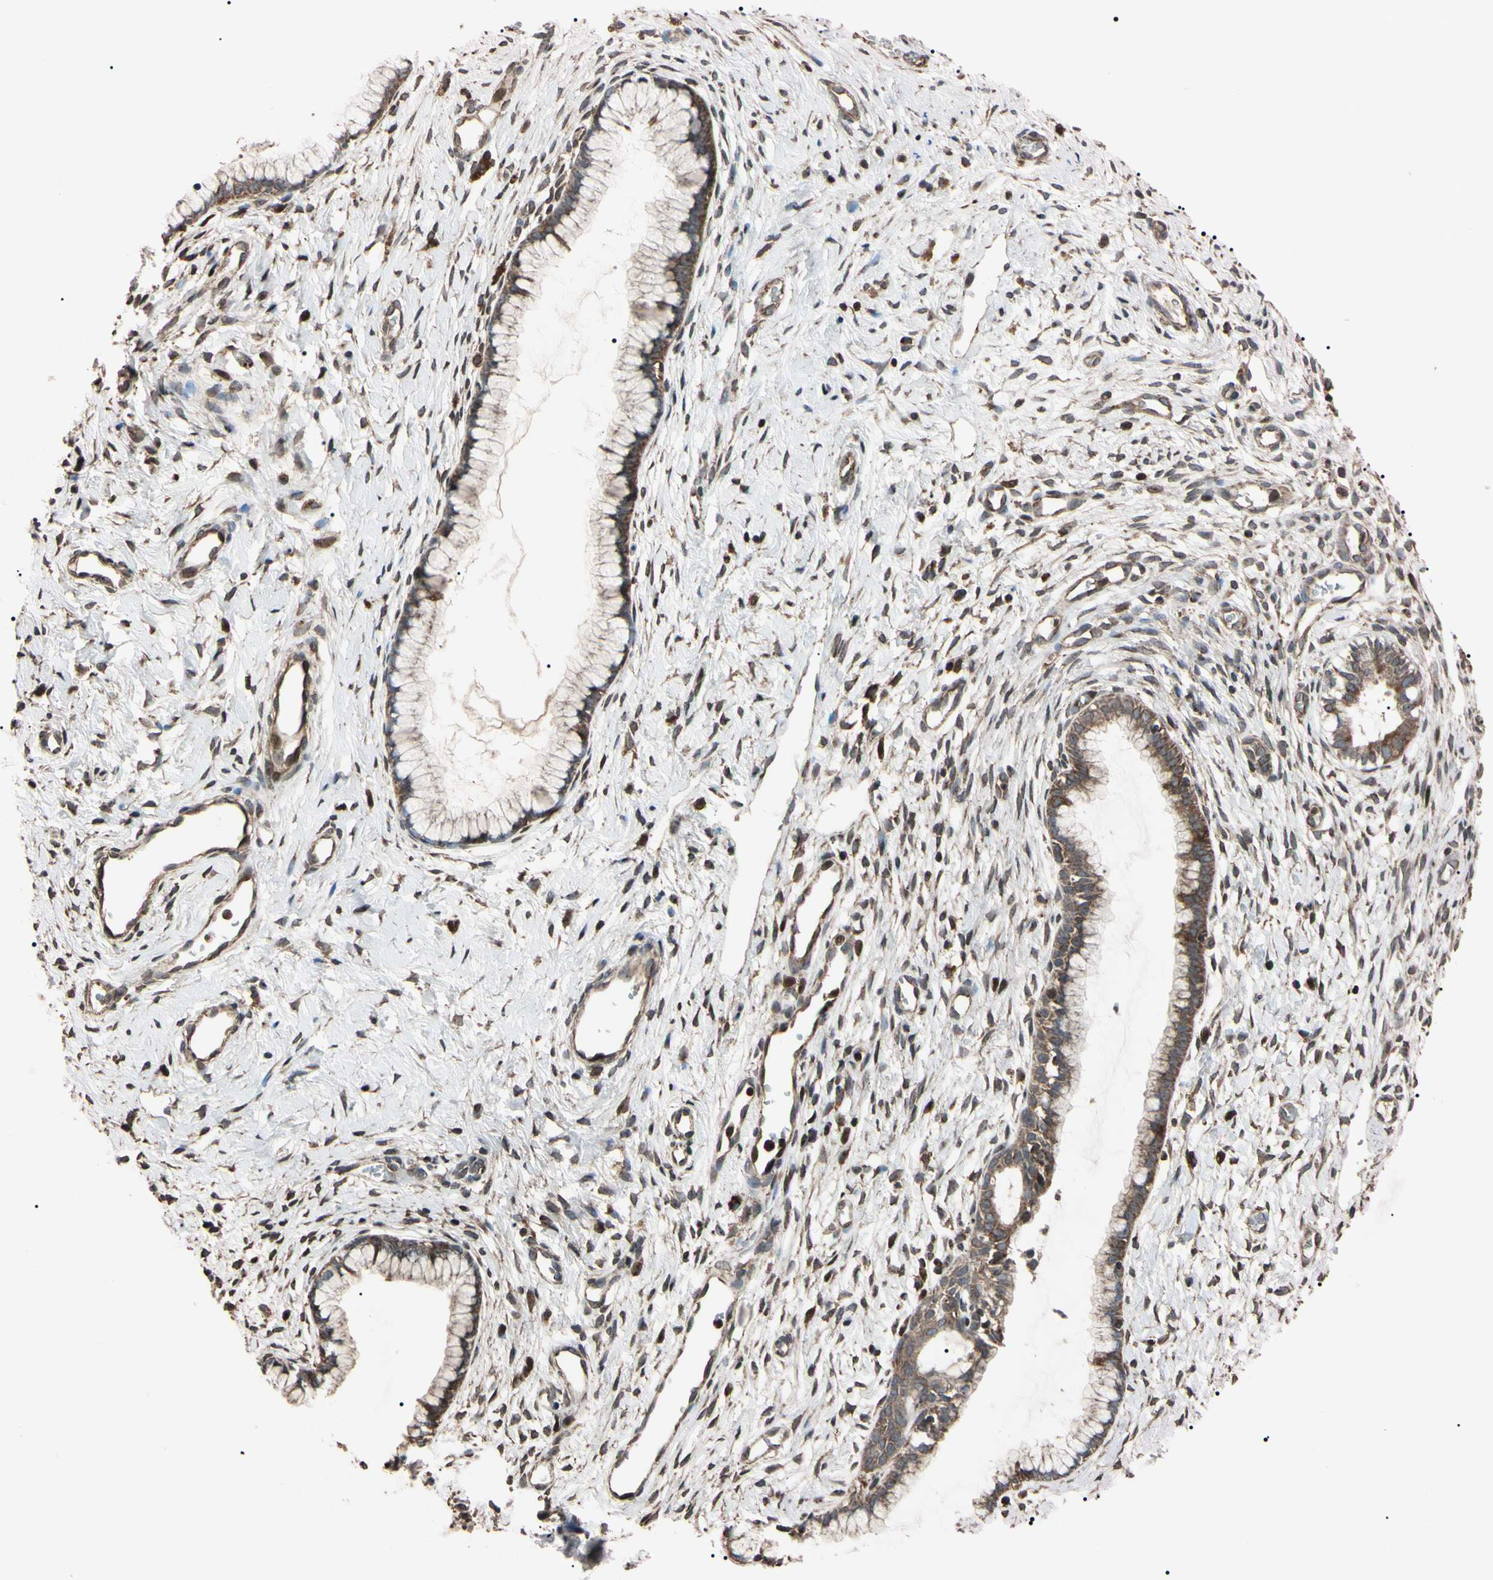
{"staining": {"intensity": "moderate", "quantity": ">75%", "location": "cytoplasmic/membranous"}, "tissue": "cervix", "cell_type": "Glandular cells", "image_type": "normal", "snomed": [{"axis": "morphology", "description": "Normal tissue, NOS"}, {"axis": "topography", "description": "Cervix"}], "caption": "Protein analysis of normal cervix shows moderate cytoplasmic/membranous expression in approximately >75% of glandular cells.", "gene": "TNFRSF1A", "patient": {"sex": "female", "age": 65}}